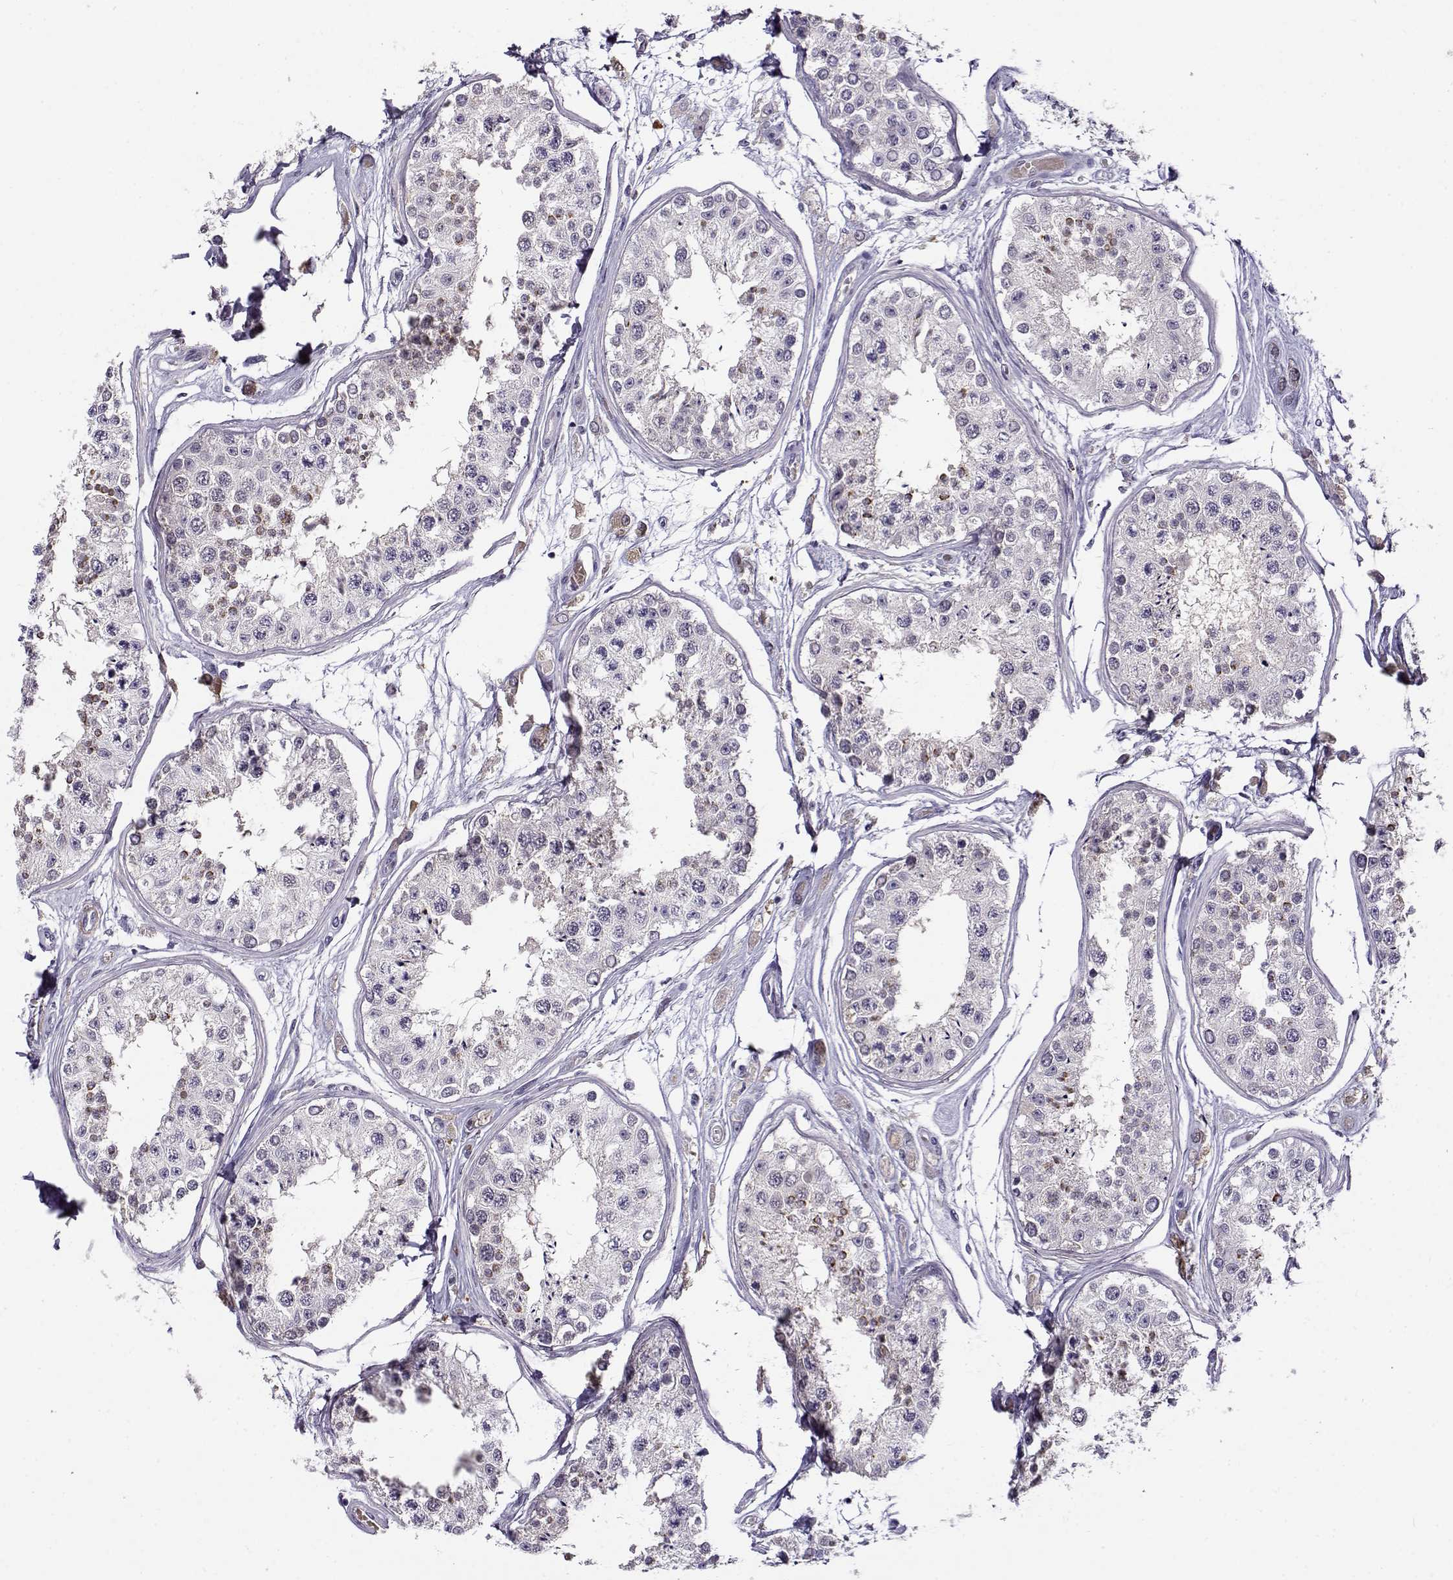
{"staining": {"intensity": "moderate", "quantity": "<25%", "location": "cytoplasmic/membranous"}, "tissue": "testis", "cell_type": "Cells in seminiferous ducts", "image_type": "normal", "snomed": [{"axis": "morphology", "description": "Normal tissue, NOS"}, {"axis": "topography", "description": "Testis"}], "caption": "Testis stained with IHC displays moderate cytoplasmic/membranous positivity in approximately <25% of cells in seminiferous ducts.", "gene": "UCP3", "patient": {"sex": "male", "age": 25}}